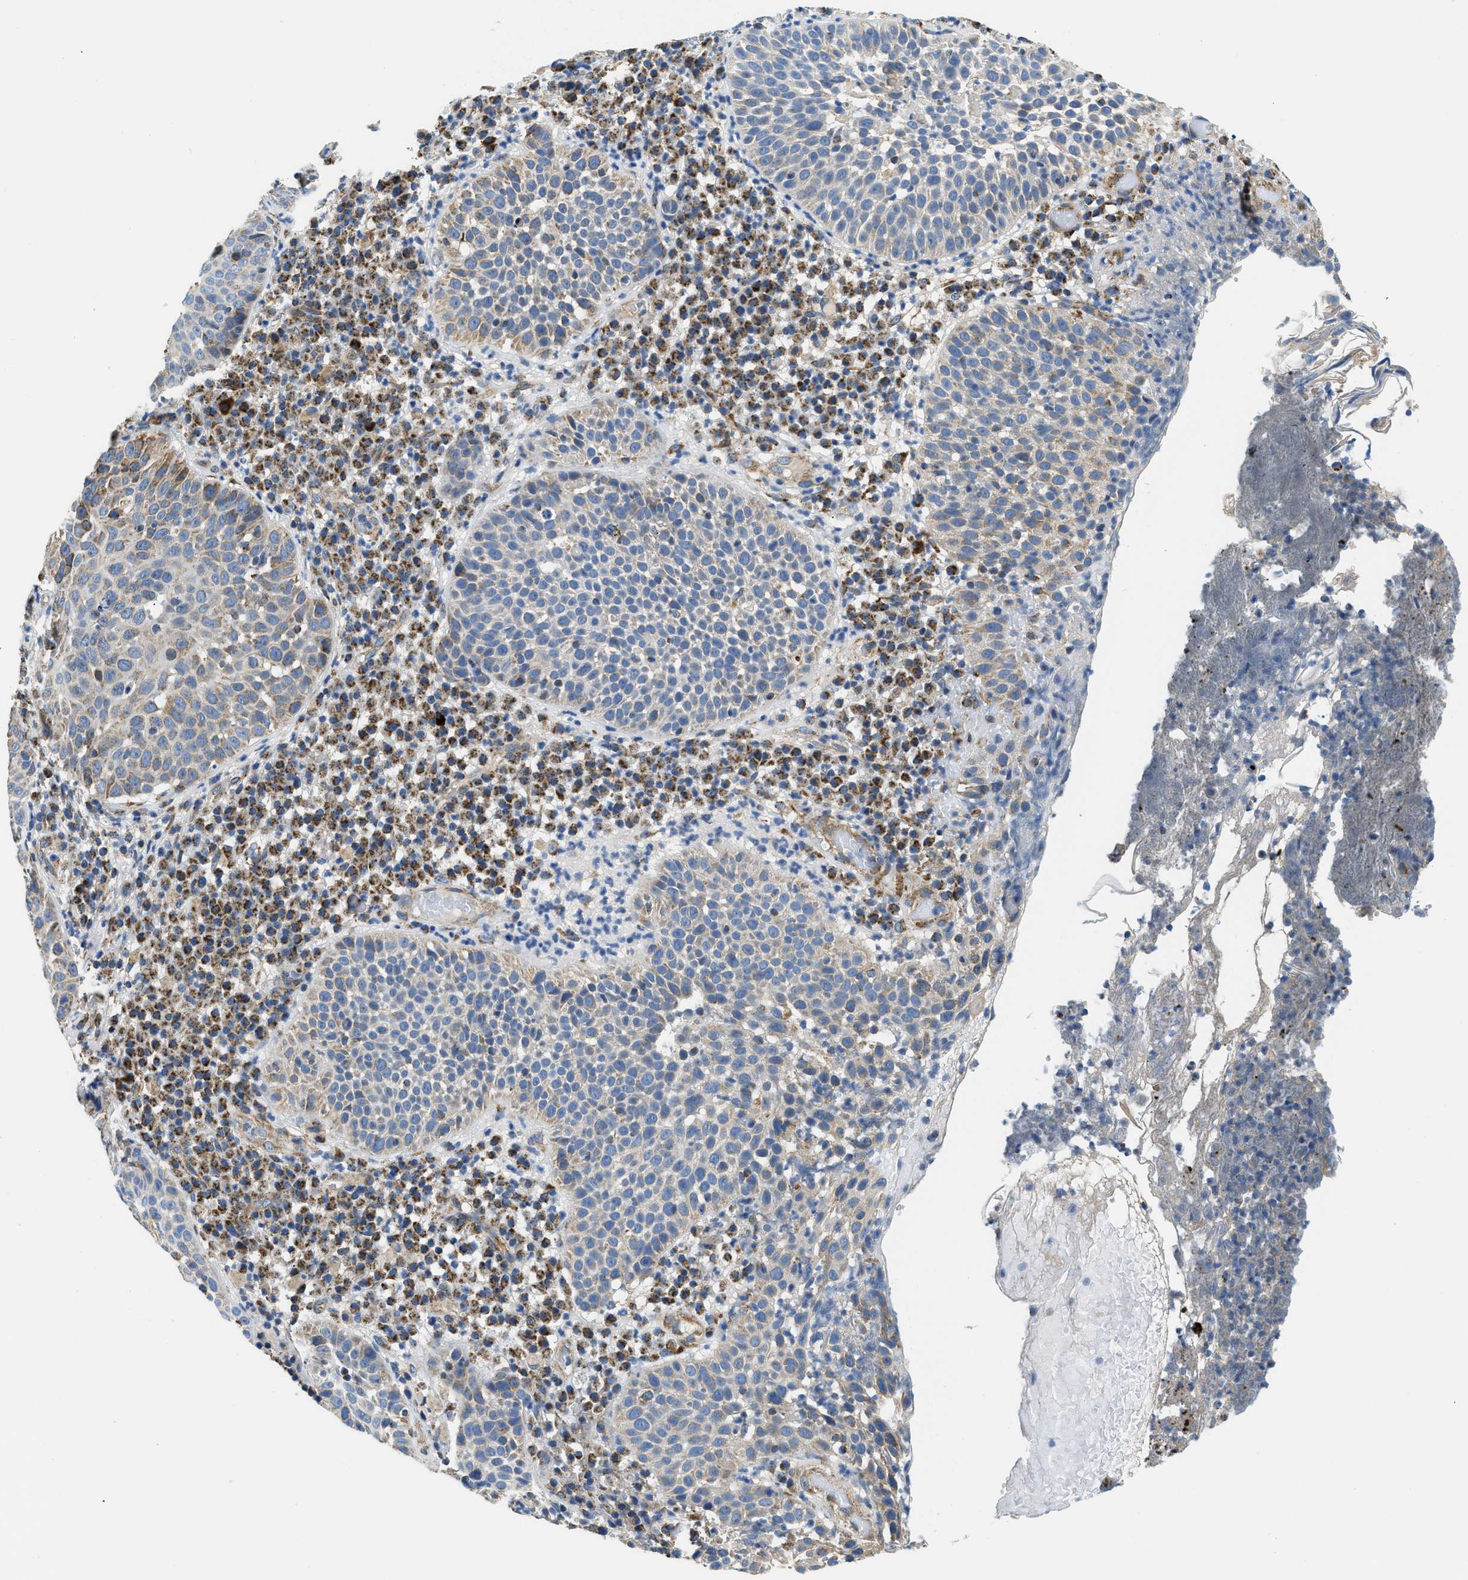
{"staining": {"intensity": "weak", "quantity": "25%-75%", "location": "cytoplasmic/membranous"}, "tissue": "skin cancer", "cell_type": "Tumor cells", "image_type": "cancer", "snomed": [{"axis": "morphology", "description": "Squamous cell carcinoma in situ, NOS"}, {"axis": "morphology", "description": "Squamous cell carcinoma, NOS"}, {"axis": "topography", "description": "Skin"}], "caption": "Skin cancer was stained to show a protein in brown. There is low levels of weak cytoplasmic/membranous positivity in approximately 25%-75% of tumor cells.", "gene": "STK33", "patient": {"sex": "male", "age": 93}}